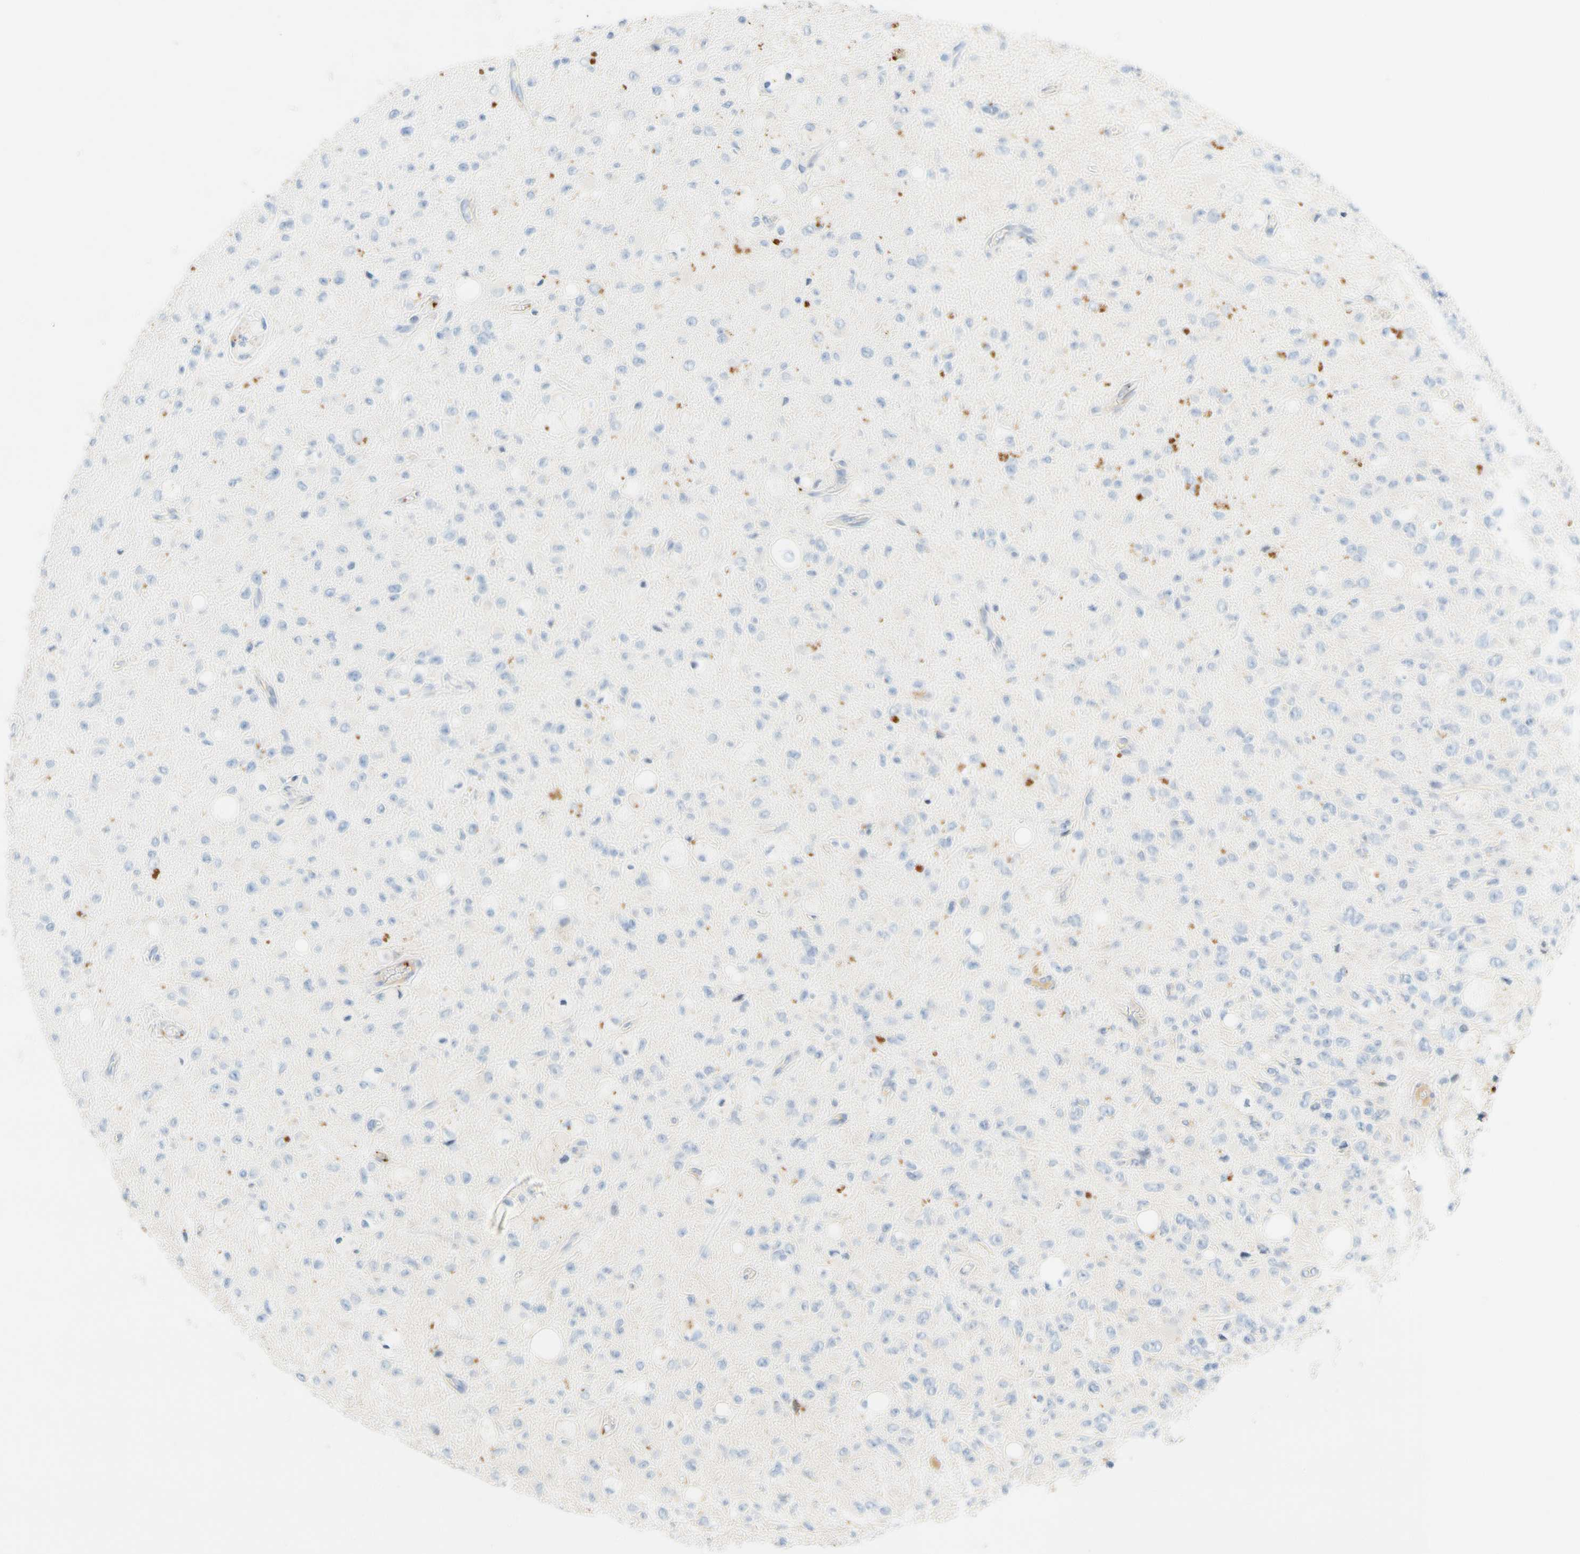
{"staining": {"intensity": "negative", "quantity": "none", "location": "none"}, "tissue": "glioma", "cell_type": "Tumor cells", "image_type": "cancer", "snomed": [{"axis": "morphology", "description": "Glioma, malignant, High grade"}, {"axis": "topography", "description": "pancreas cauda"}], "caption": "Immunohistochemical staining of human malignant glioma (high-grade) demonstrates no significant staining in tumor cells.", "gene": "PPBP", "patient": {"sex": "male", "age": 60}}